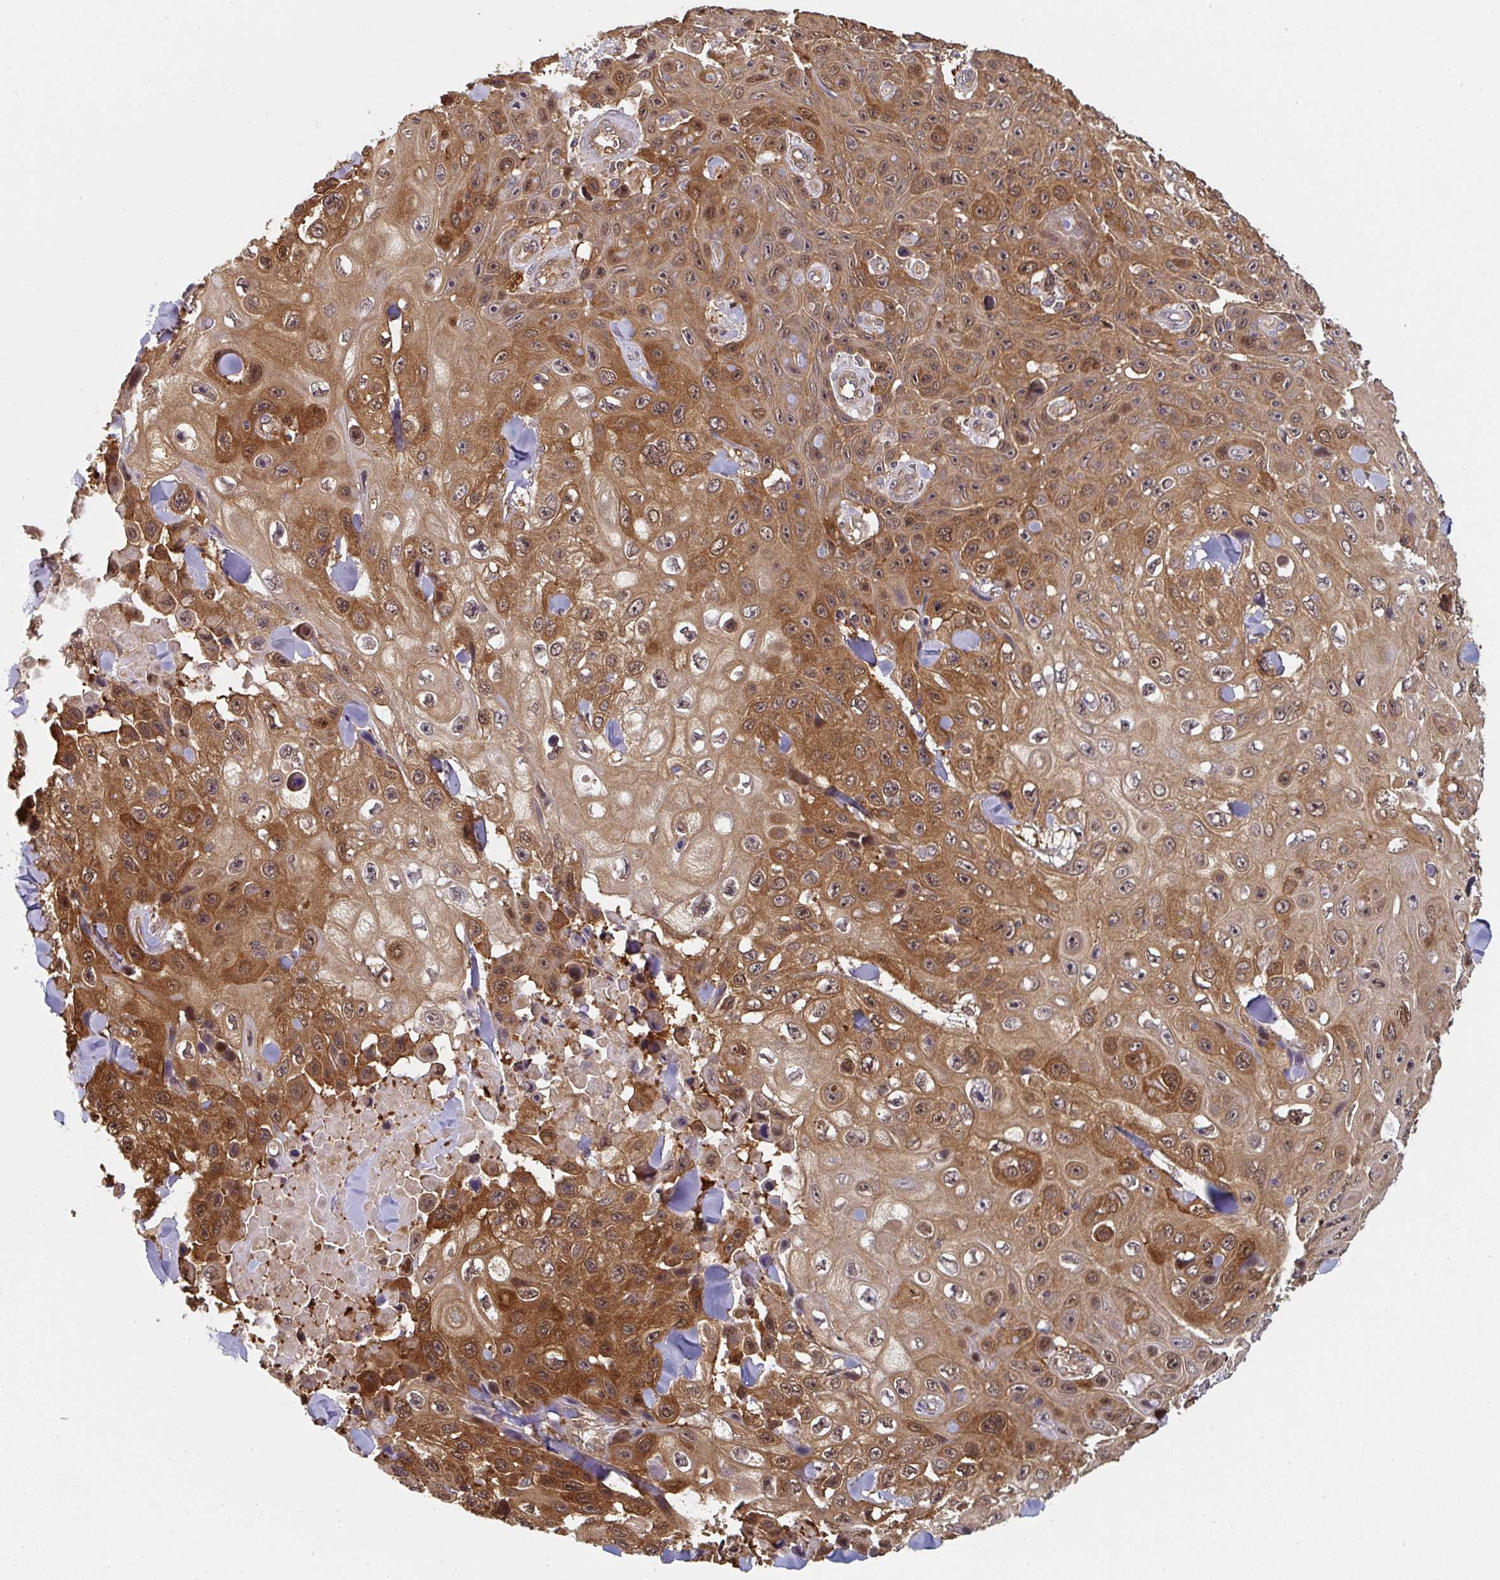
{"staining": {"intensity": "moderate", "quantity": ">75%", "location": "cytoplasmic/membranous,nuclear"}, "tissue": "skin cancer", "cell_type": "Tumor cells", "image_type": "cancer", "snomed": [{"axis": "morphology", "description": "Squamous cell carcinoma, NOS"}, {"axis": "topography", "description": "Skin"}], "caption": "Protein expression analysis of skin squamous cell carcinoma shows moderate cytoplasmic/membranous and nuclear expression in approximately >75% of tumor cells.", "gene": "ST13", "patient": {"sex": "male", "age": 82}}